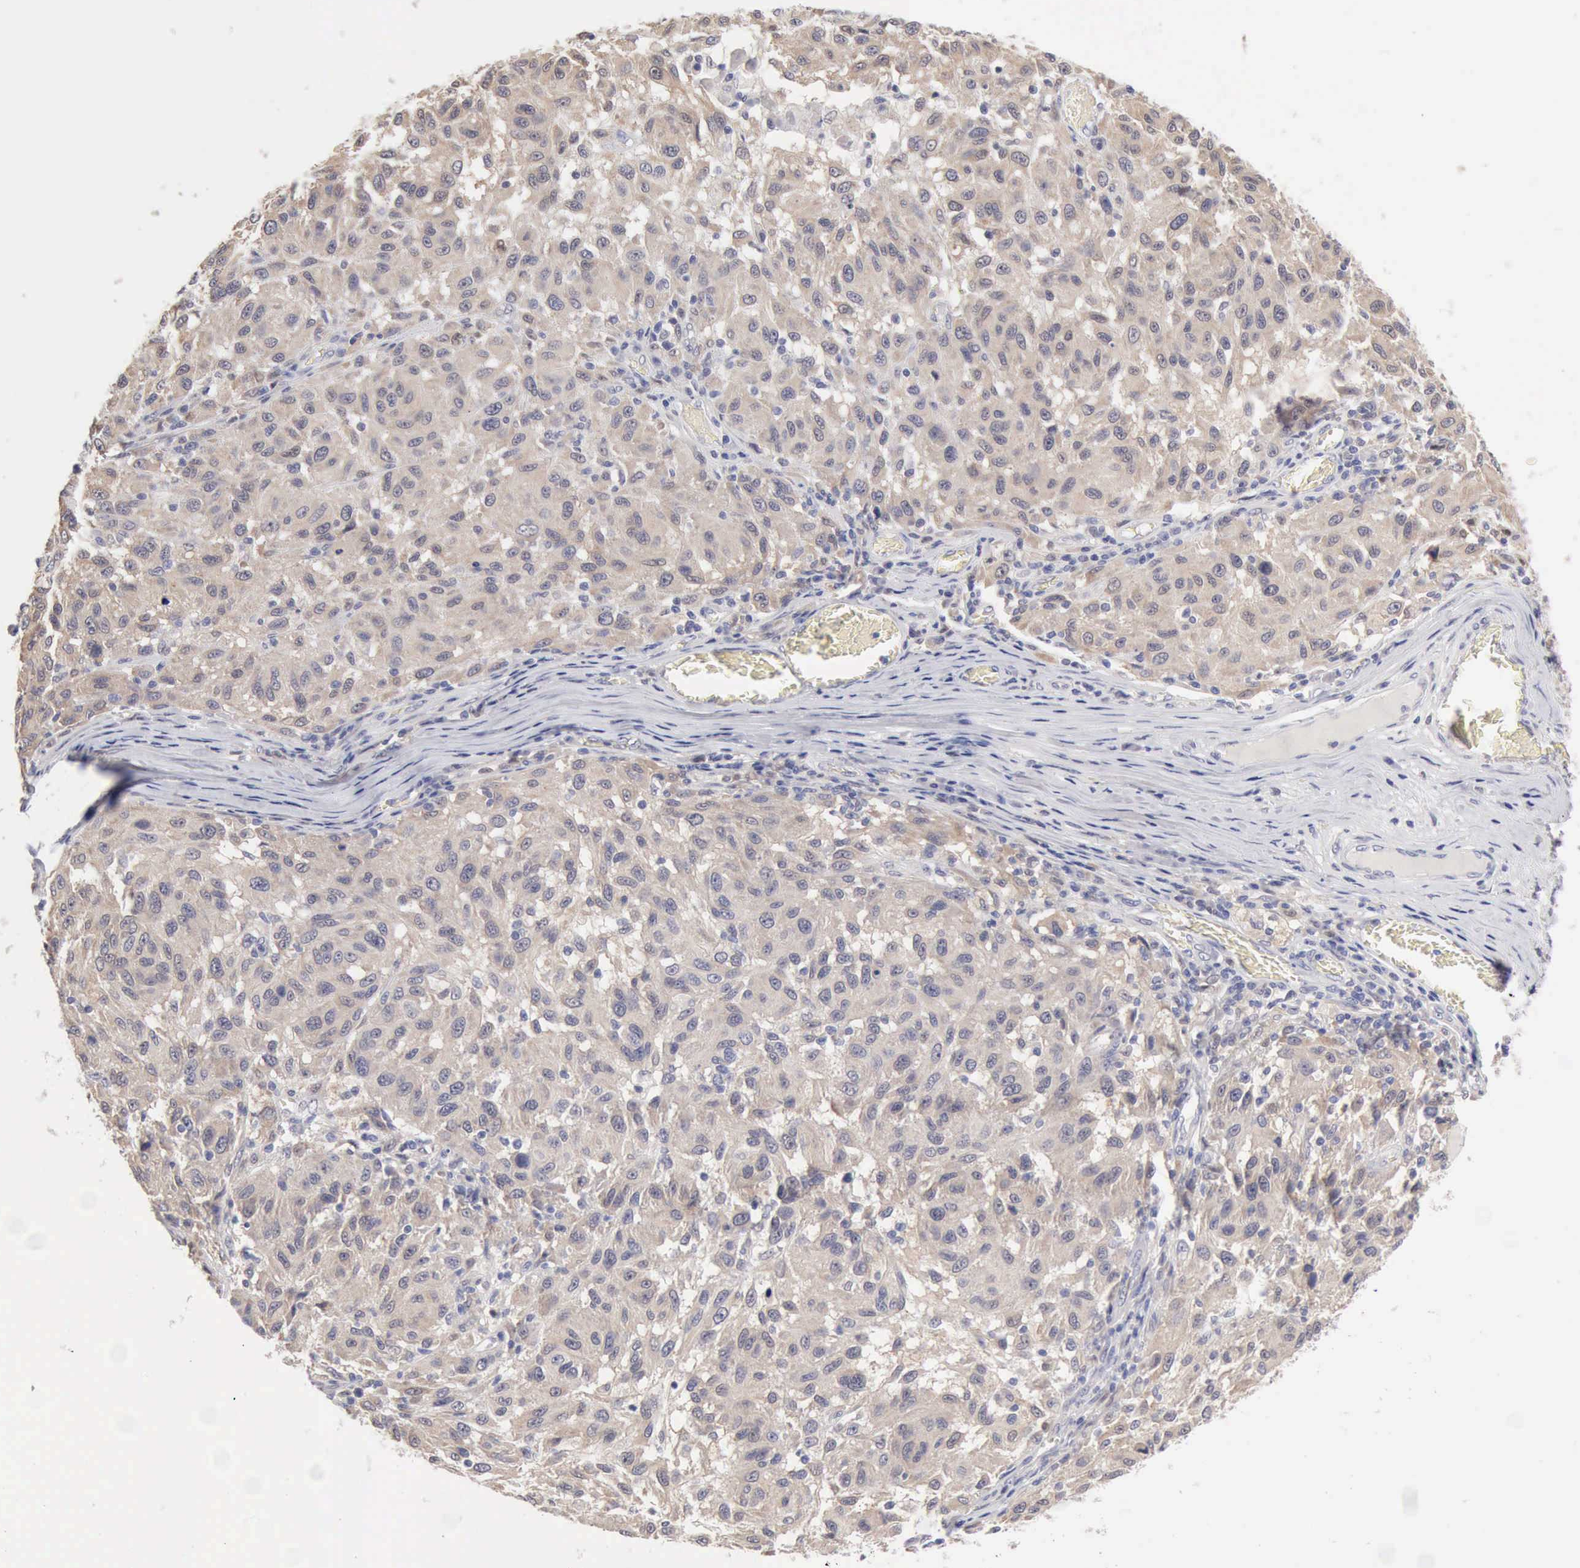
{"staining": {"intensity": "weak", "quantity": ">75%", "location": "cytoplasmic/membranous"}, "tissue": "melanoma", "cell_type": "Tumor cells", "image_type": "cancer", "snomed": [{"axis": "morphology", "description": "Malignant melanoma, NOS"}, {"axis": "topography", "description": "Skin"}], "caption": "This is a micrograph of IHC staining of melanoma, which shows weak positivity in the cytoplasmic/membranous of tumor cells.", "gene": "PTGR2", "patient": {"sex": "female", "age": 77}}